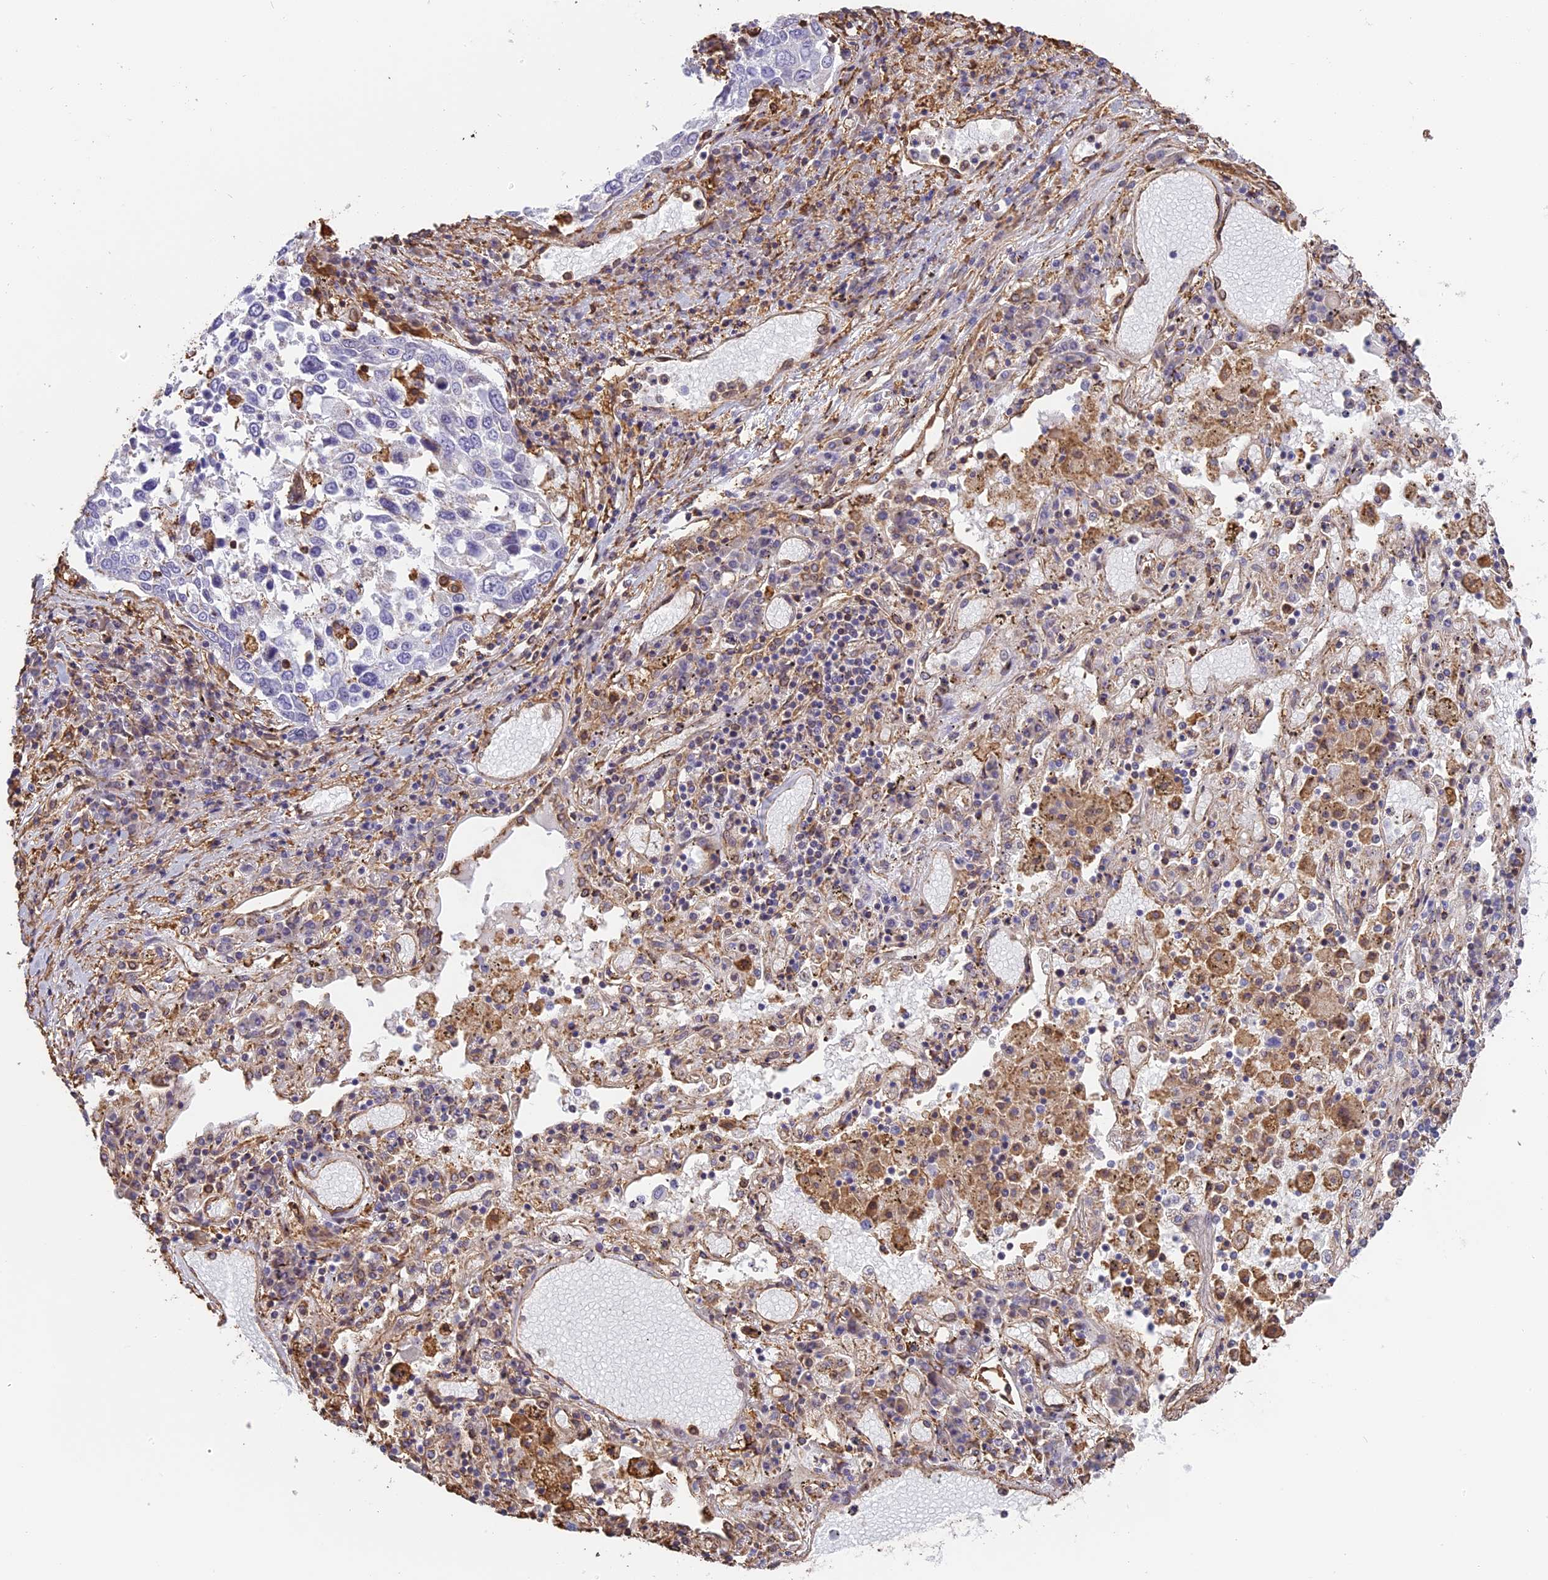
{"staining": {"intensity": "negative", "quantity": "none", "location": "none"}, "tissue": "lung cancer", "cell_type": "Tumor cells", "image_type": "cancer", "snomed": [{"axis": "morphology", "description": "Squamous cell carcinoma, NOS"}, {"axis": "topography", "description": "Lung"}], "caption": "This is a image of immunohistochemistry staining of lung squamous cell carcinoma, which shows no positivity in tumor cells. (Brightfield microscopy of DAB immunohistochemistry at high magnification).", "gene": "TMEM255B", "patient": {"sex": "male", "age": 65}}